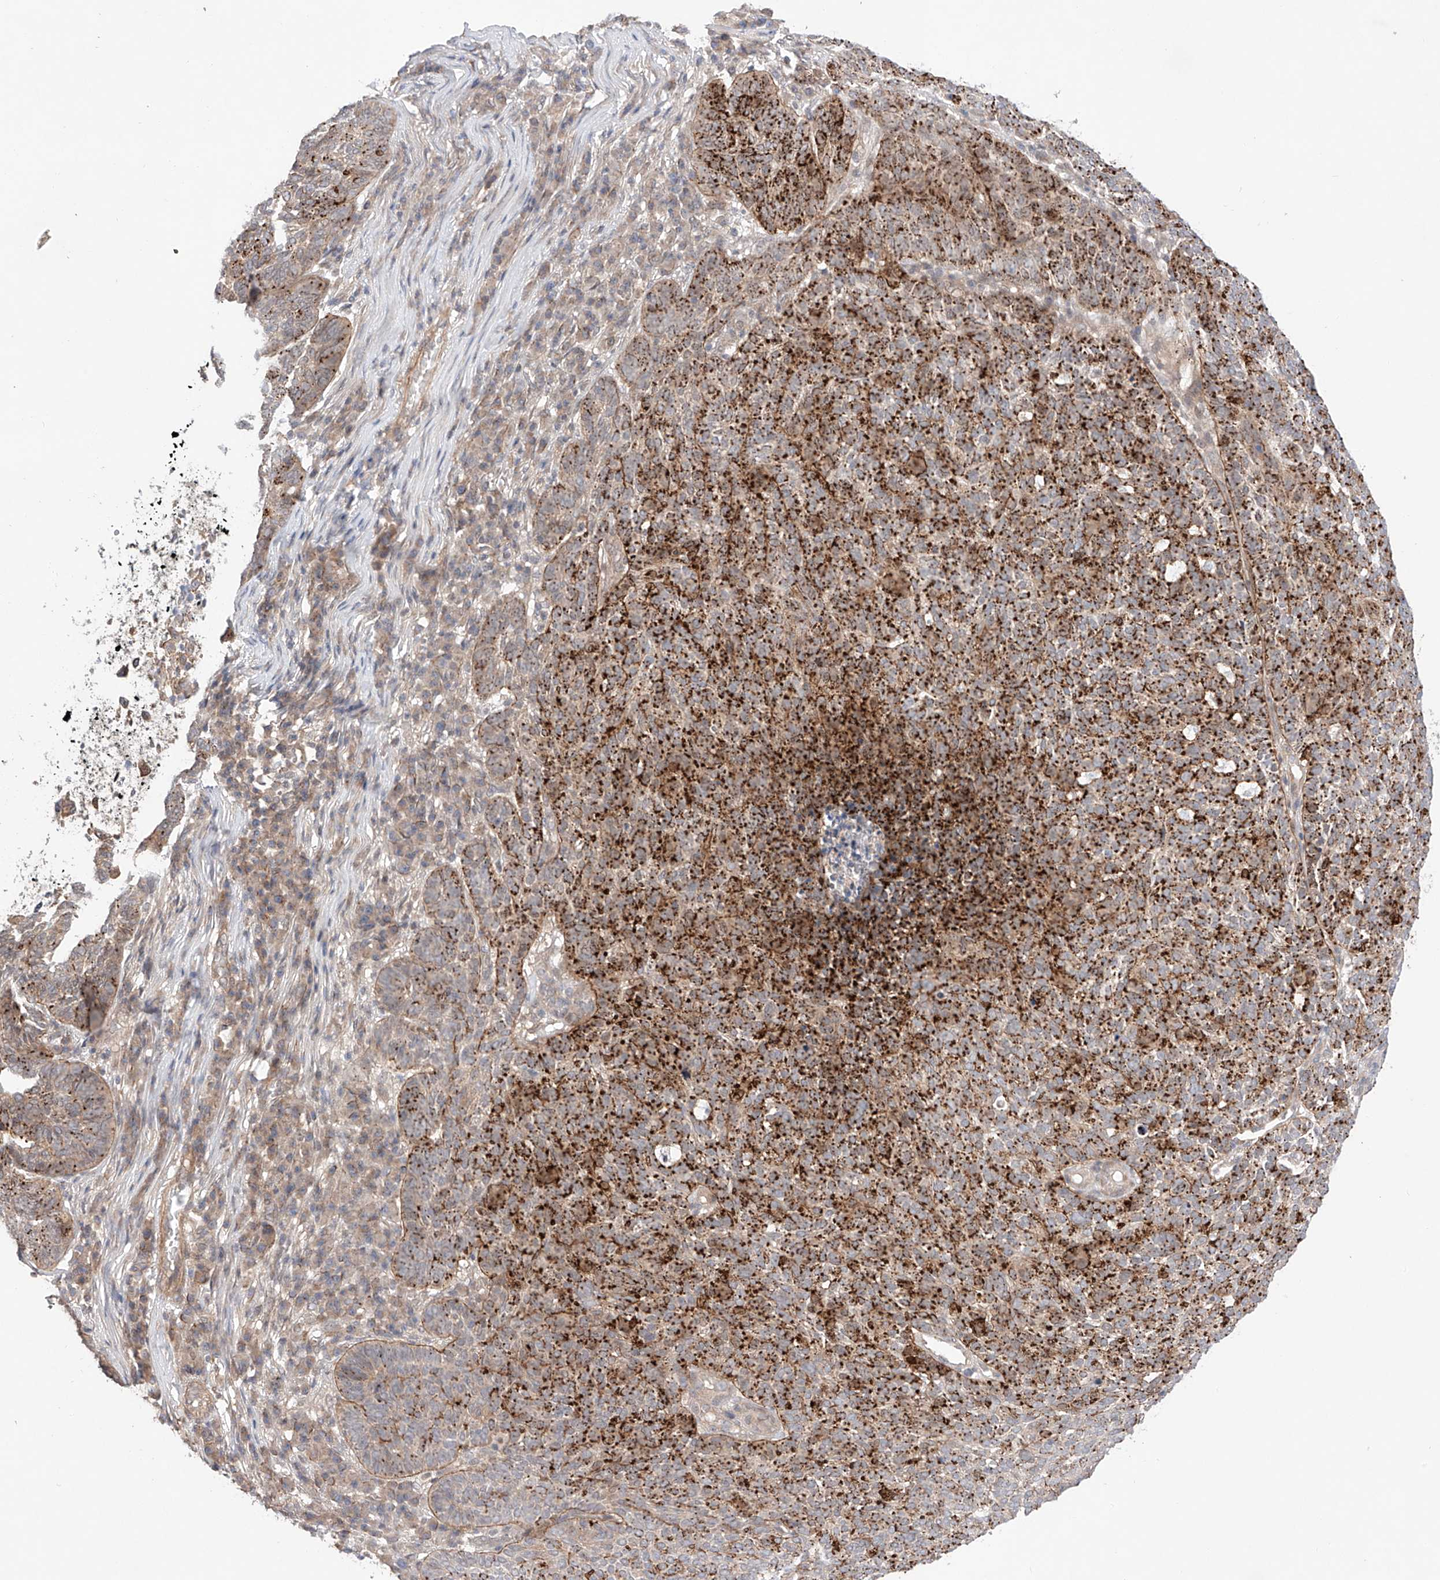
{"staining": {"intensity": "weak", "quantity": ">75%", "location": "cytoplasmic/membranous"}, "tissue": "skin cancer", "cell_type": "Tumor cells", "image_type": "cancer", "snomed": [{"axis": "morphology", "description": "Squamous cell carcinoma, NOS"}, {"axis": "topography", "description": "Skin"}], "caption": "About >75% of tumor cells in human squamous cell carcinoma (skin) demonstrate weak cytoplasmic/membranous protein staining as visualized by brown immunohistochemical staining.", "gene": "TSR2", "patient": {"sex": "female", "age": 90}}